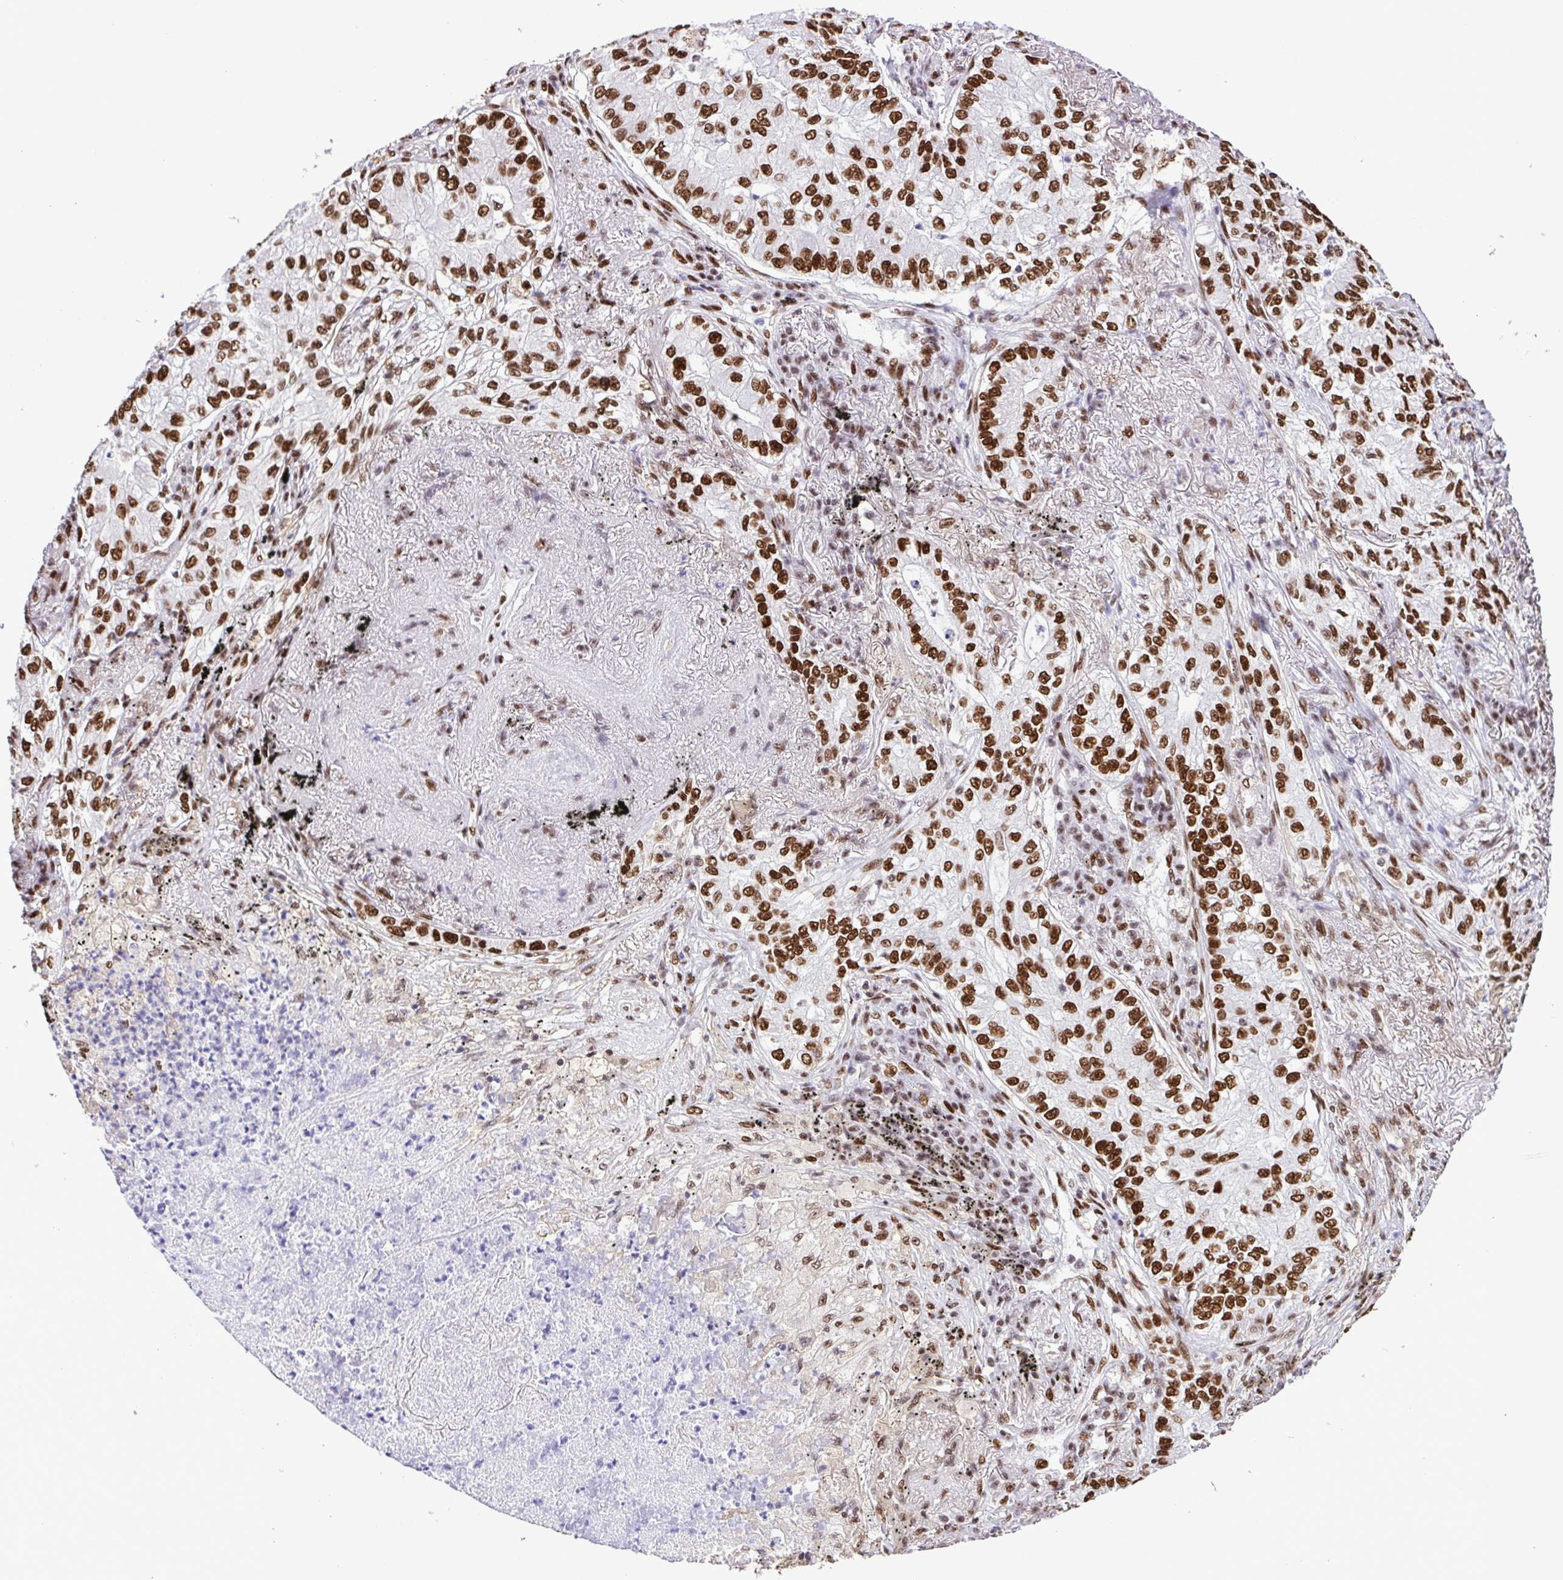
{"staining": {"intensity": "strong", "quantity": ">75%", "location": "nuclear"}, "tissue": "lung cancer", "cell_type": "Tumor cells", "image_type": "cancer", "snomed": [{"axis": "morphology", "description": "Adenocarcinoma, NOS"}, {"axis": "topography", "description": "Lung"}], "caption": "Human lung cancer stained with a brown dye demonstrates strong nuclear positive staining in about >75% of tumor cells.", "gene": "TRIM28", "patient": {"sex": "female", "age": 73}}